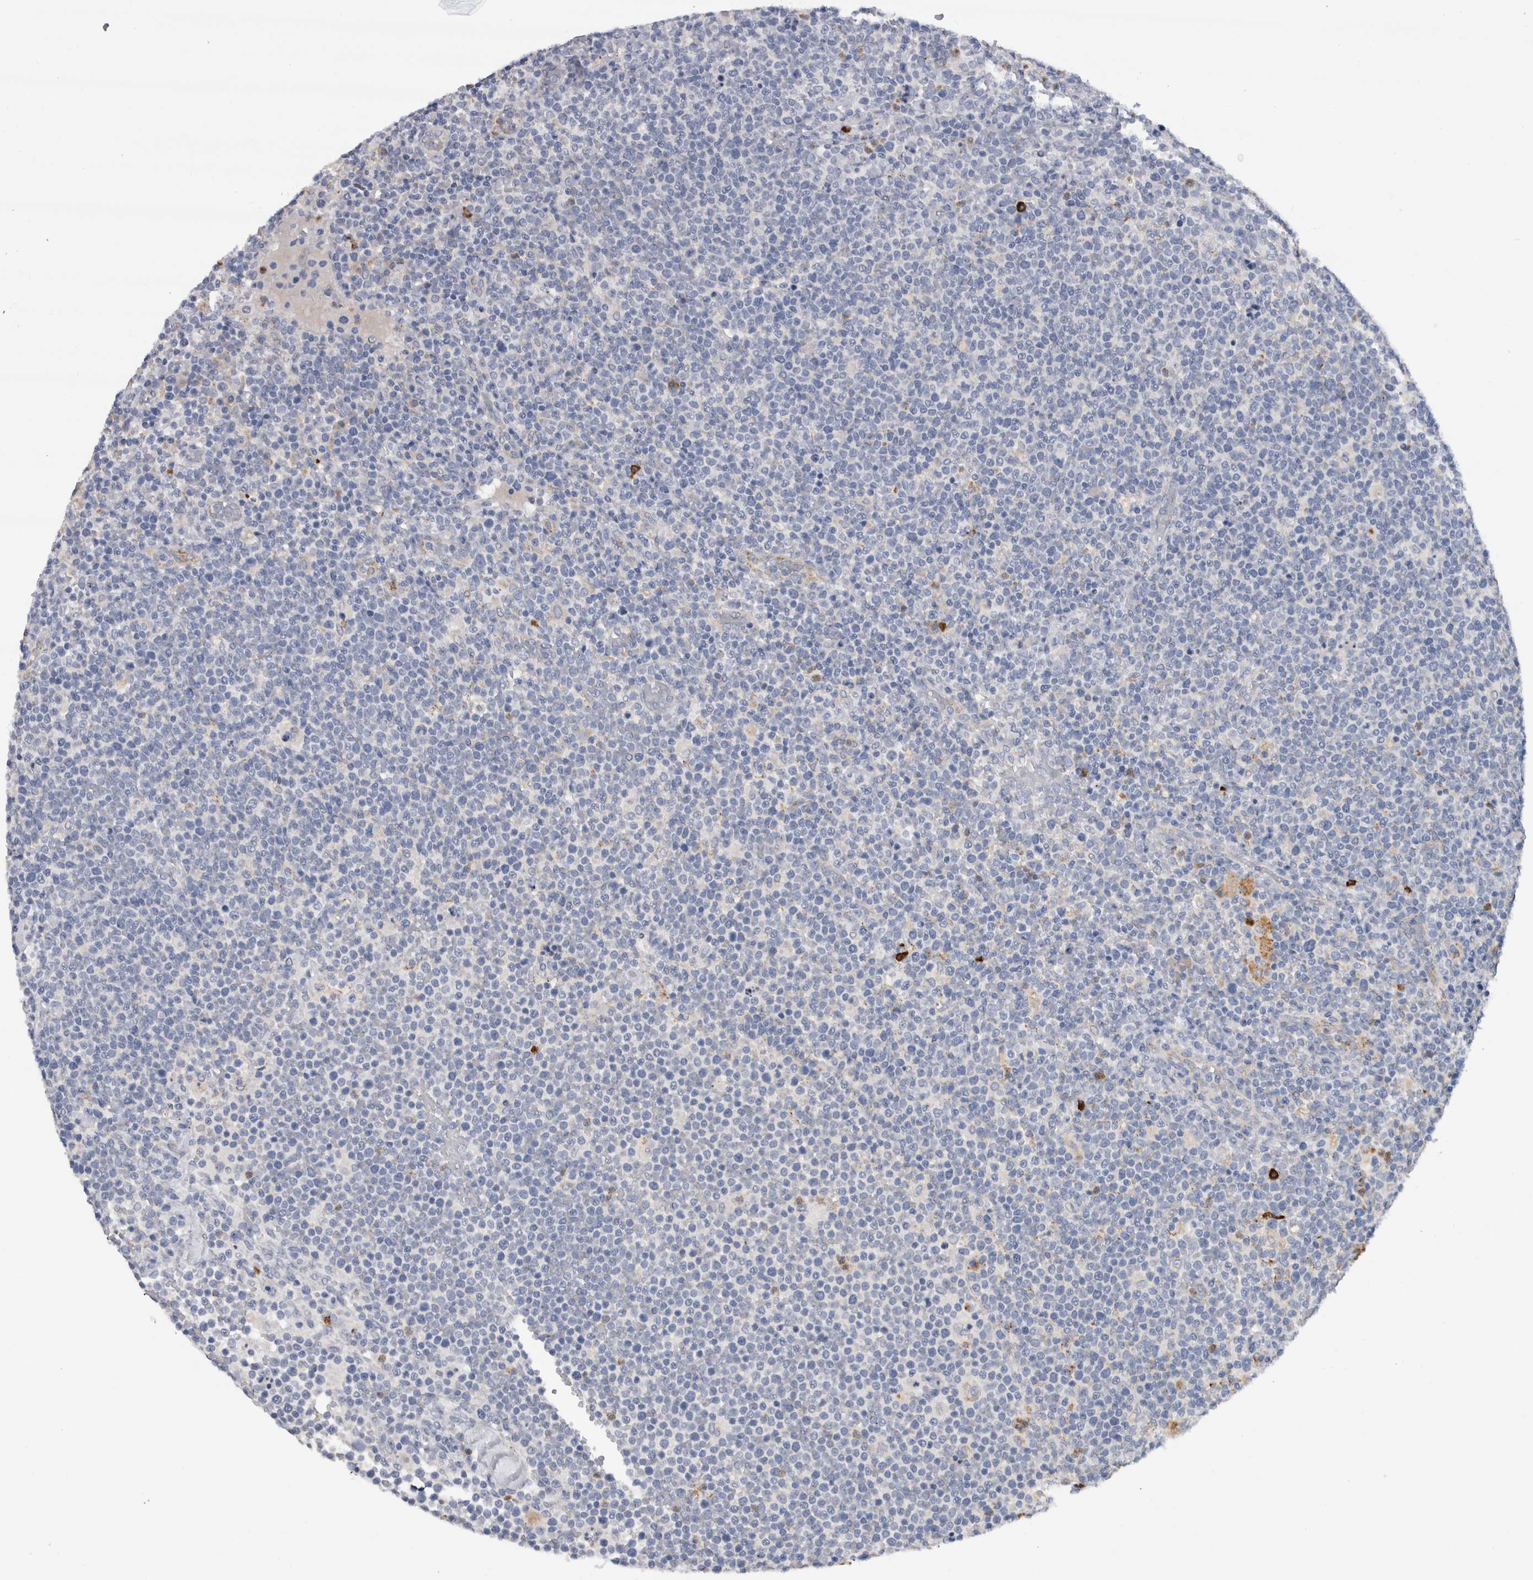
{"staining": {"intensity": "negative", "quantity": "none", "location": "none"}, "tissue": "lymphoma", "cell_type": "Tumor cells", "image_type": "cancer", "snomed": [{"axis": "morphology", "description": "Malignant lymphoma, non-Hodgkin's type, High grade"}, {"axis": "topography", "description": "Lymph node"}], "caption": "Tumor cells show no significant staining in lymphoma.", "gene": "CD63", "patient": {"sex": "male", "age": 61}}